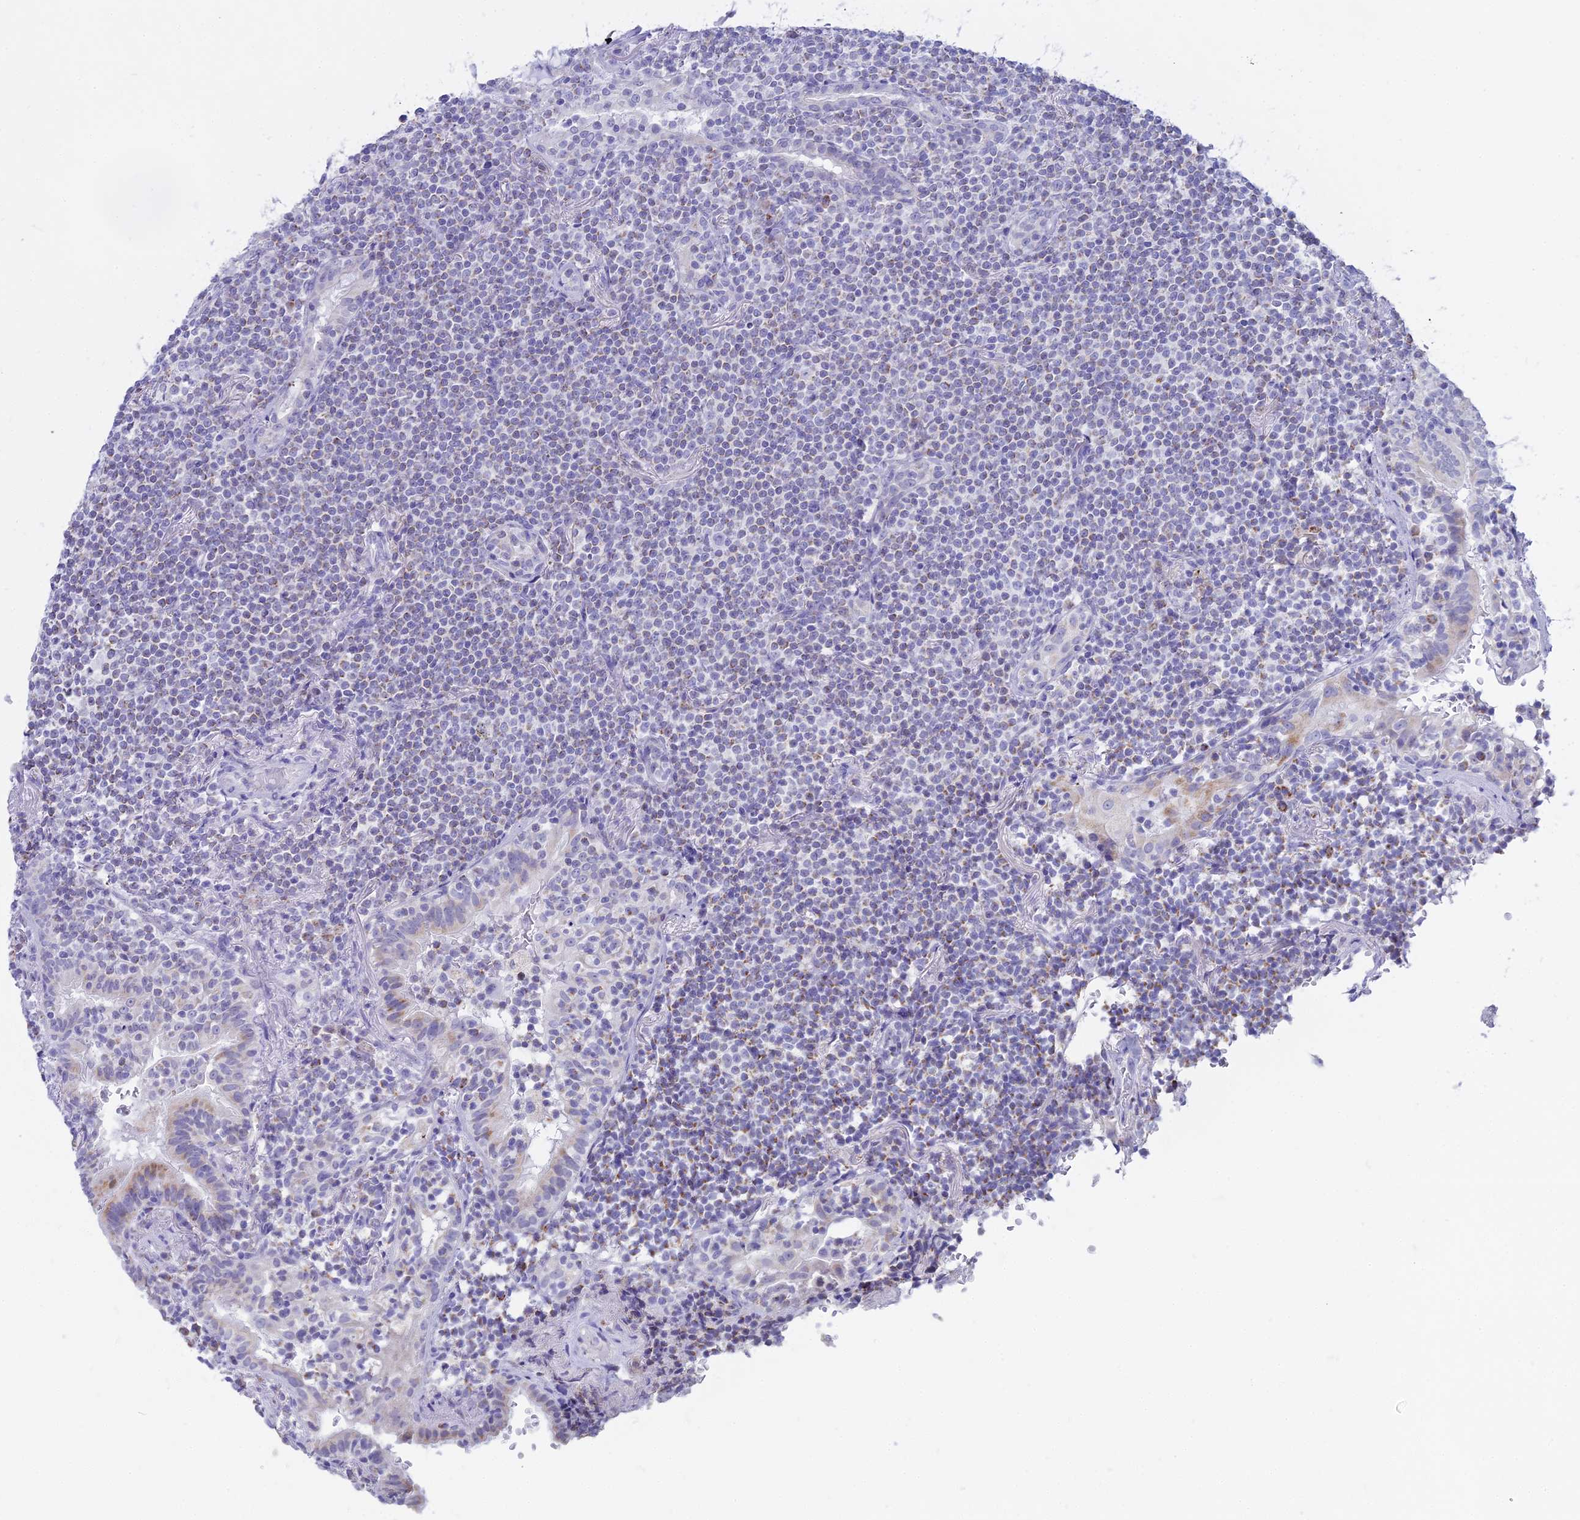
{"staining": {"intensity": "negative", "quantity": "none", "location": "none"}, "tissue": "lymphoma", "cell_type": "Tumor cells", "image_type": "cancer", "snomed": [{"axis": "morphology", "description": "Malignant lymphoma, non-Hodgkin's type, Low grade"}, {"axis": "topography", "description": "Lung"}], "caption": "Immunohistochemistry image of human lymphoma stained for a protein (brown), which displays no expression in tumor cells.", "gene": "CGB2", "patient": {"sex": "female", "age": 71}}